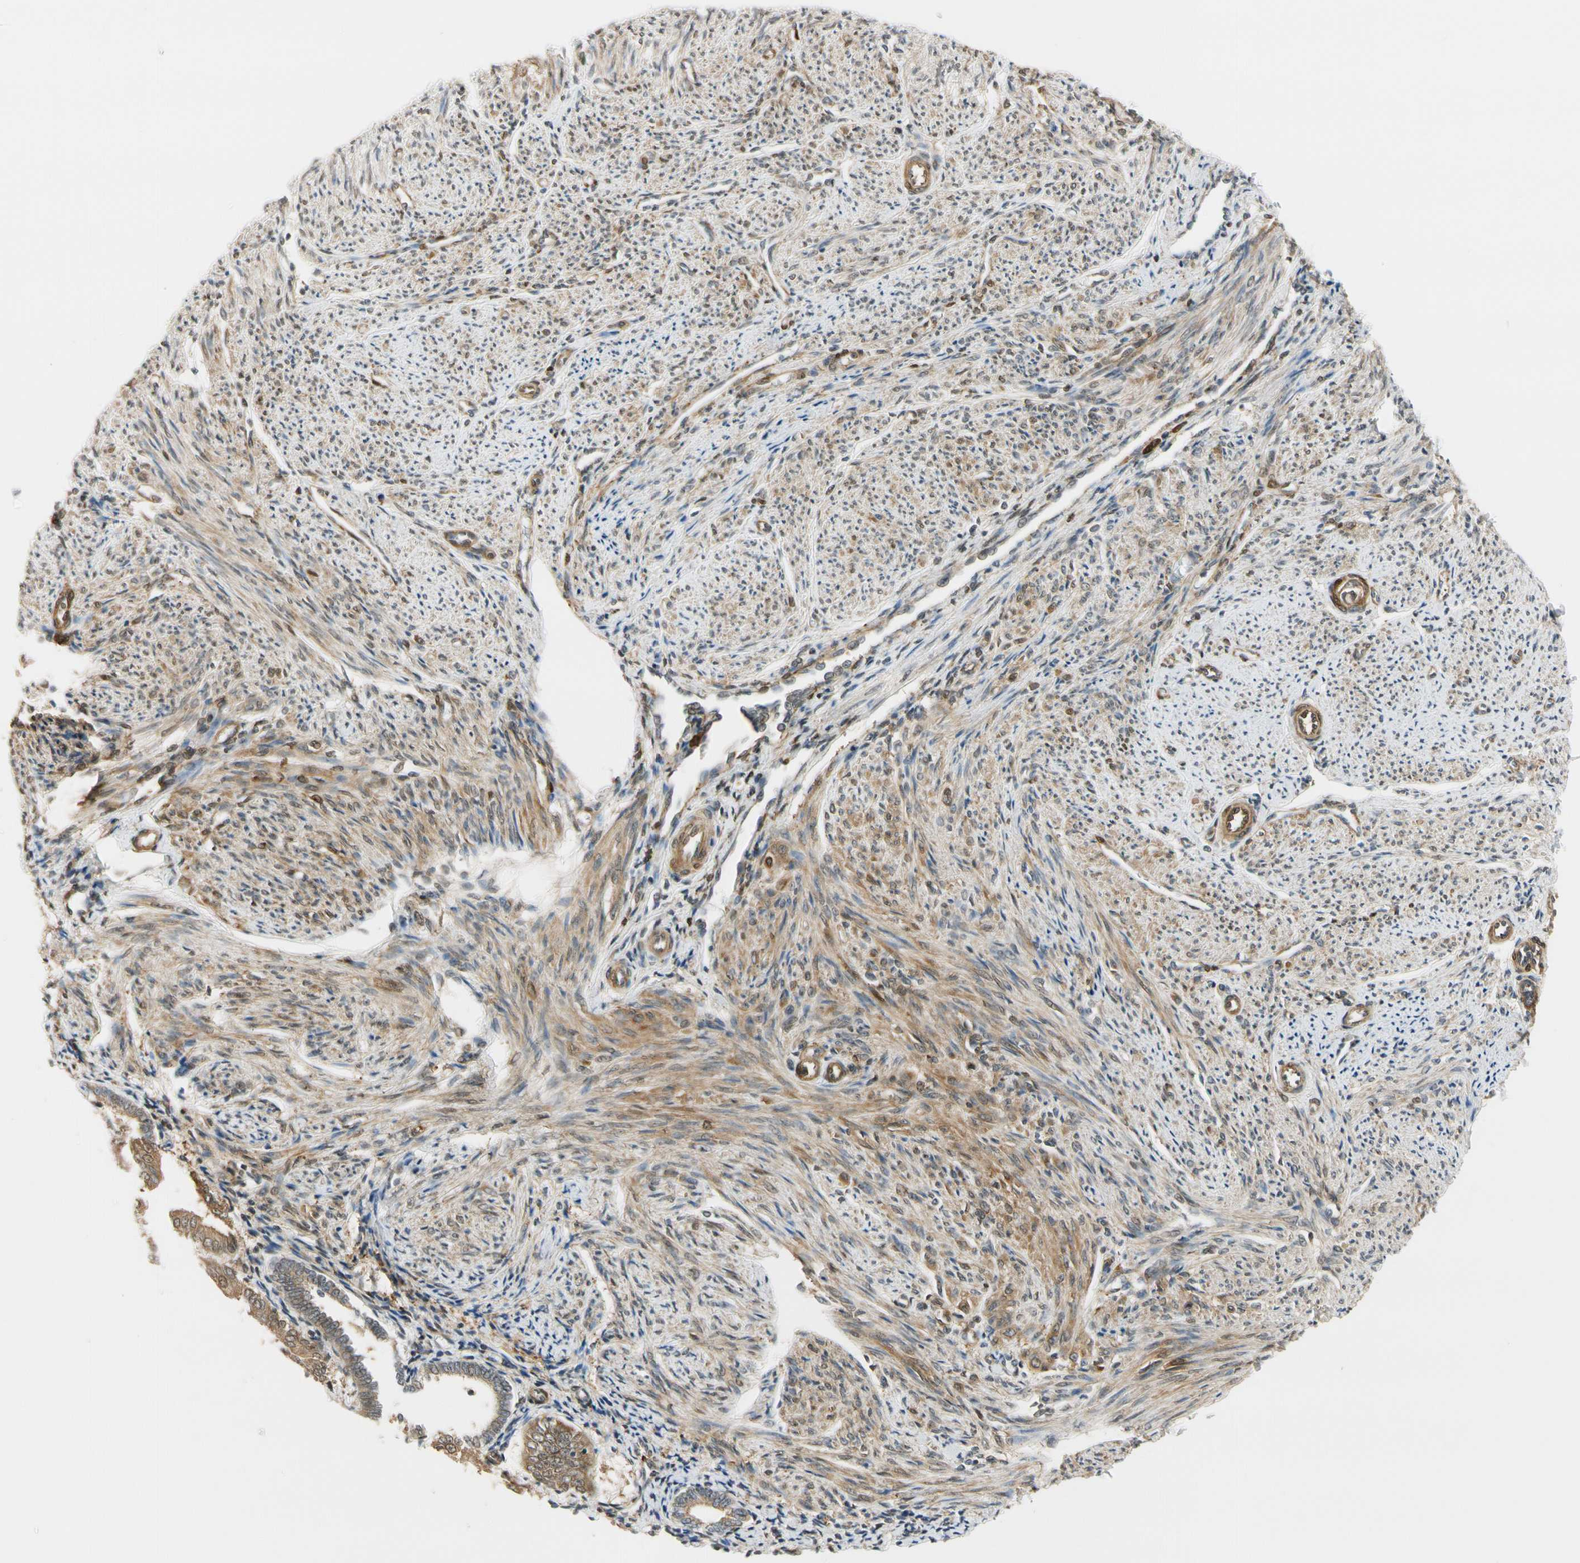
{"staining": {"intensity": "moderate", "quantity": "25%-75%", "location": "cytoplasmic/membranous"}, "tissue": "smooth muscle", "cell_type": "Smooth muscle cells", "image_type": "normal", "snomed": [{"axis": "morphology", "description": "Normal tissue, NOS"}, {"axis": "topography", "description": "Smooth muscle"}], "caption": "Smooth muscle cells reveal moderate cytoplasmic/membranous staining in about 25%-75% of cells in normal smooth muscle.", "gene": "RASGRF1", "patient": {"sex": "female", "age": 65}}